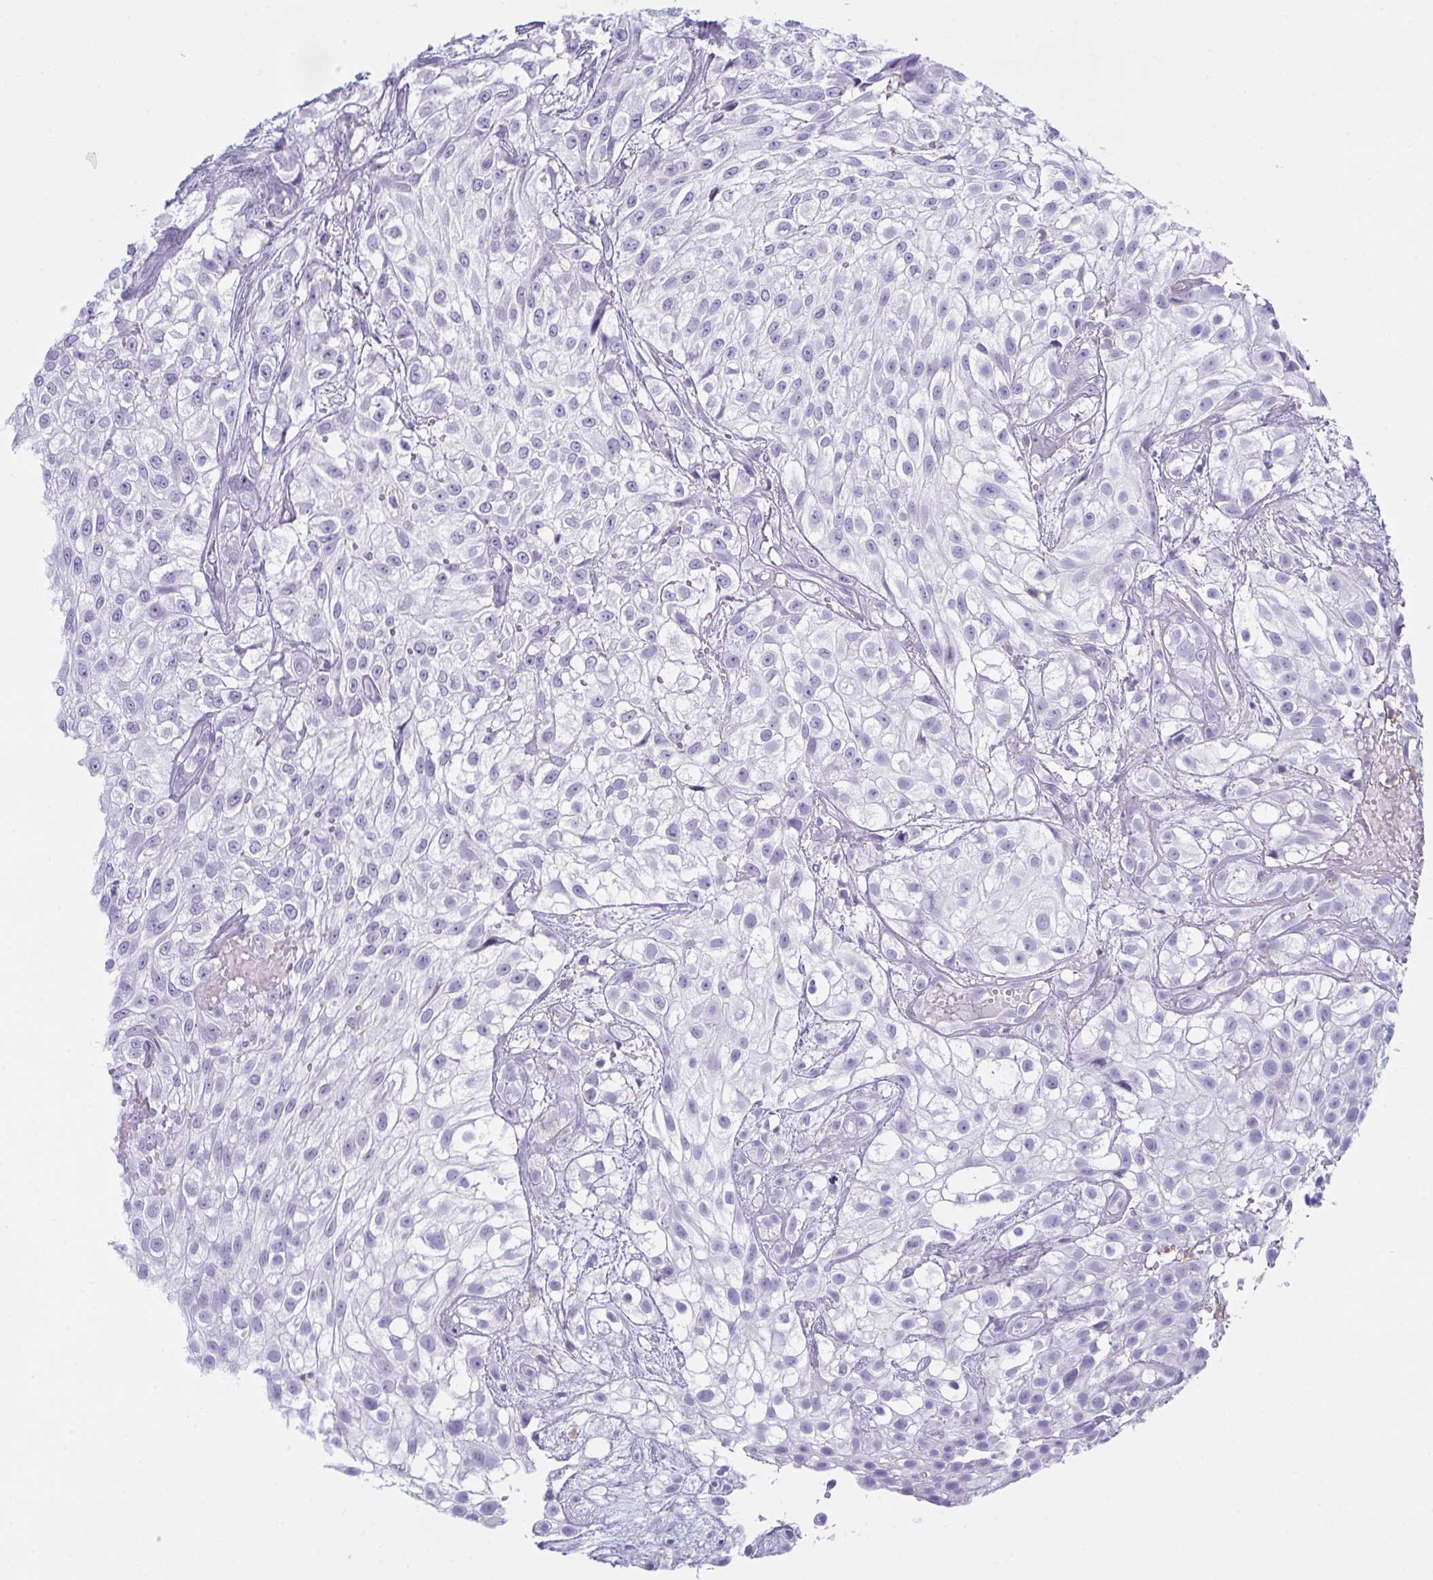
{"staining": {"intensity": "negative", "quantity": "none", "location": "none"}, "tissue": "urothelial cancer", "cell_type": "Tumor cells", "image_type": "cancer", "snomed": [{"axis": "morphology", "description": "Urothelial carcinoma, High grade"}, {"axis": "topography", "description": "Urinary bladder"}], "caption": "High power microscopy histopathology image of an immunohistochemistry (IHC) image of urothelial cancer, revealing no significant positivity in tumor cells.", "gene": "MYO1F", "patient": {"sex": "male", "age": 56}}